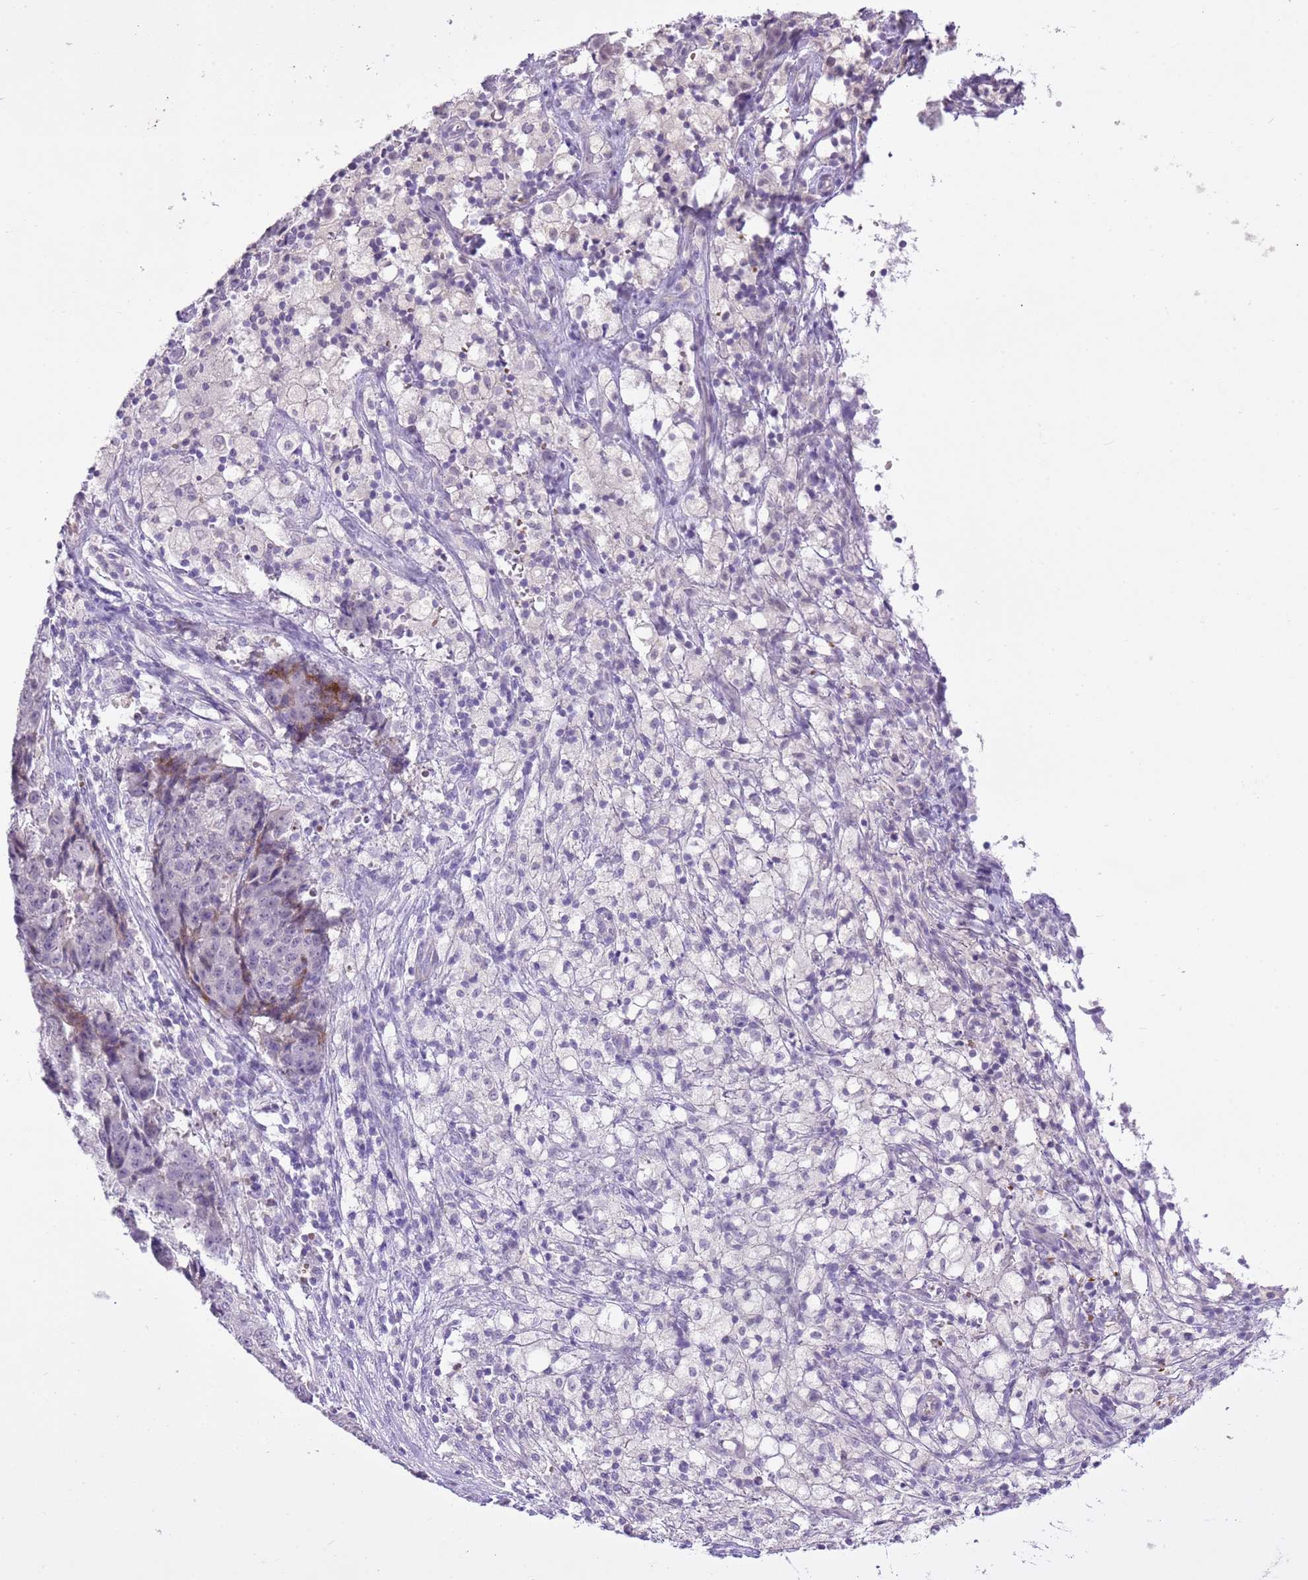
{"staining": {"intensity": "negative", "quantity": "none", "location": "none"}, "tissue": "ovarian cancer", "cell_type": "Tumor cells", "image_type": "cancer", "snomed": [{"axis": "morphology", "description": "Carcinoma, endometroid"}, {"axis": "topography", "description": "Ovary"}], "caption": "Immunohistochemistry (IHC) of human endometroid carcinoma (ovarian) displays no staining in tumor cells.", "gene": "XPO7", "patient": {"sex": "female", "age": 42}}